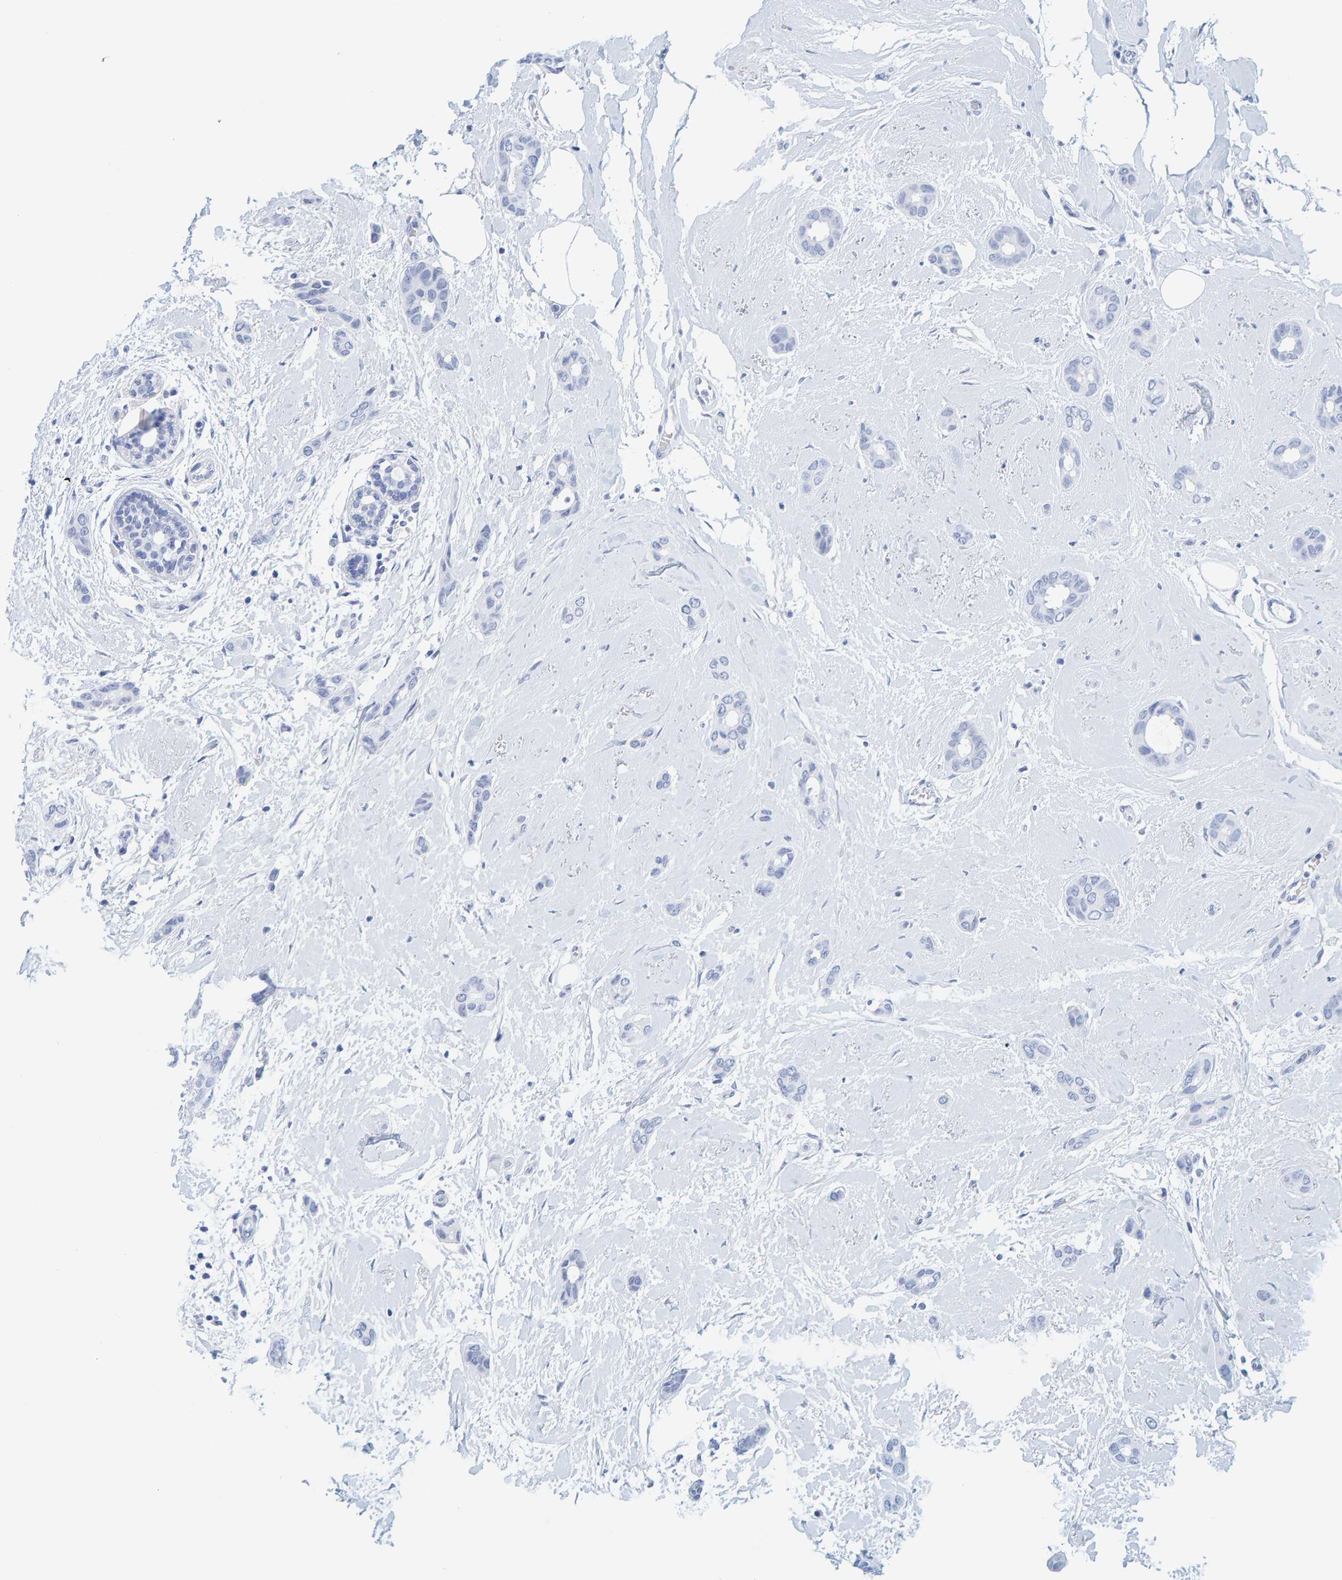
{"staining": {"intensity": "negative", "quantity": "none", "location": "none"}, "tissue": "breast cancer", "cell_type": "Tumor cells", "image_type": "cancer", "snomed": [{"axis": "morphology", "description": "Duct carcinoma"}, {"axis": "topography", "description": "Breast"}], "caption": "High magnification brightfield microscopy of breast cancer (invasive ductal carcinoma) stained with DAB (3,3'-diaminobenzidine) (brown) and counterstained with hematoxylin (blue): tumor cells show no significant expression.", "gene": "SFTPC", "patient": {"sex": "female", "age": 55}}